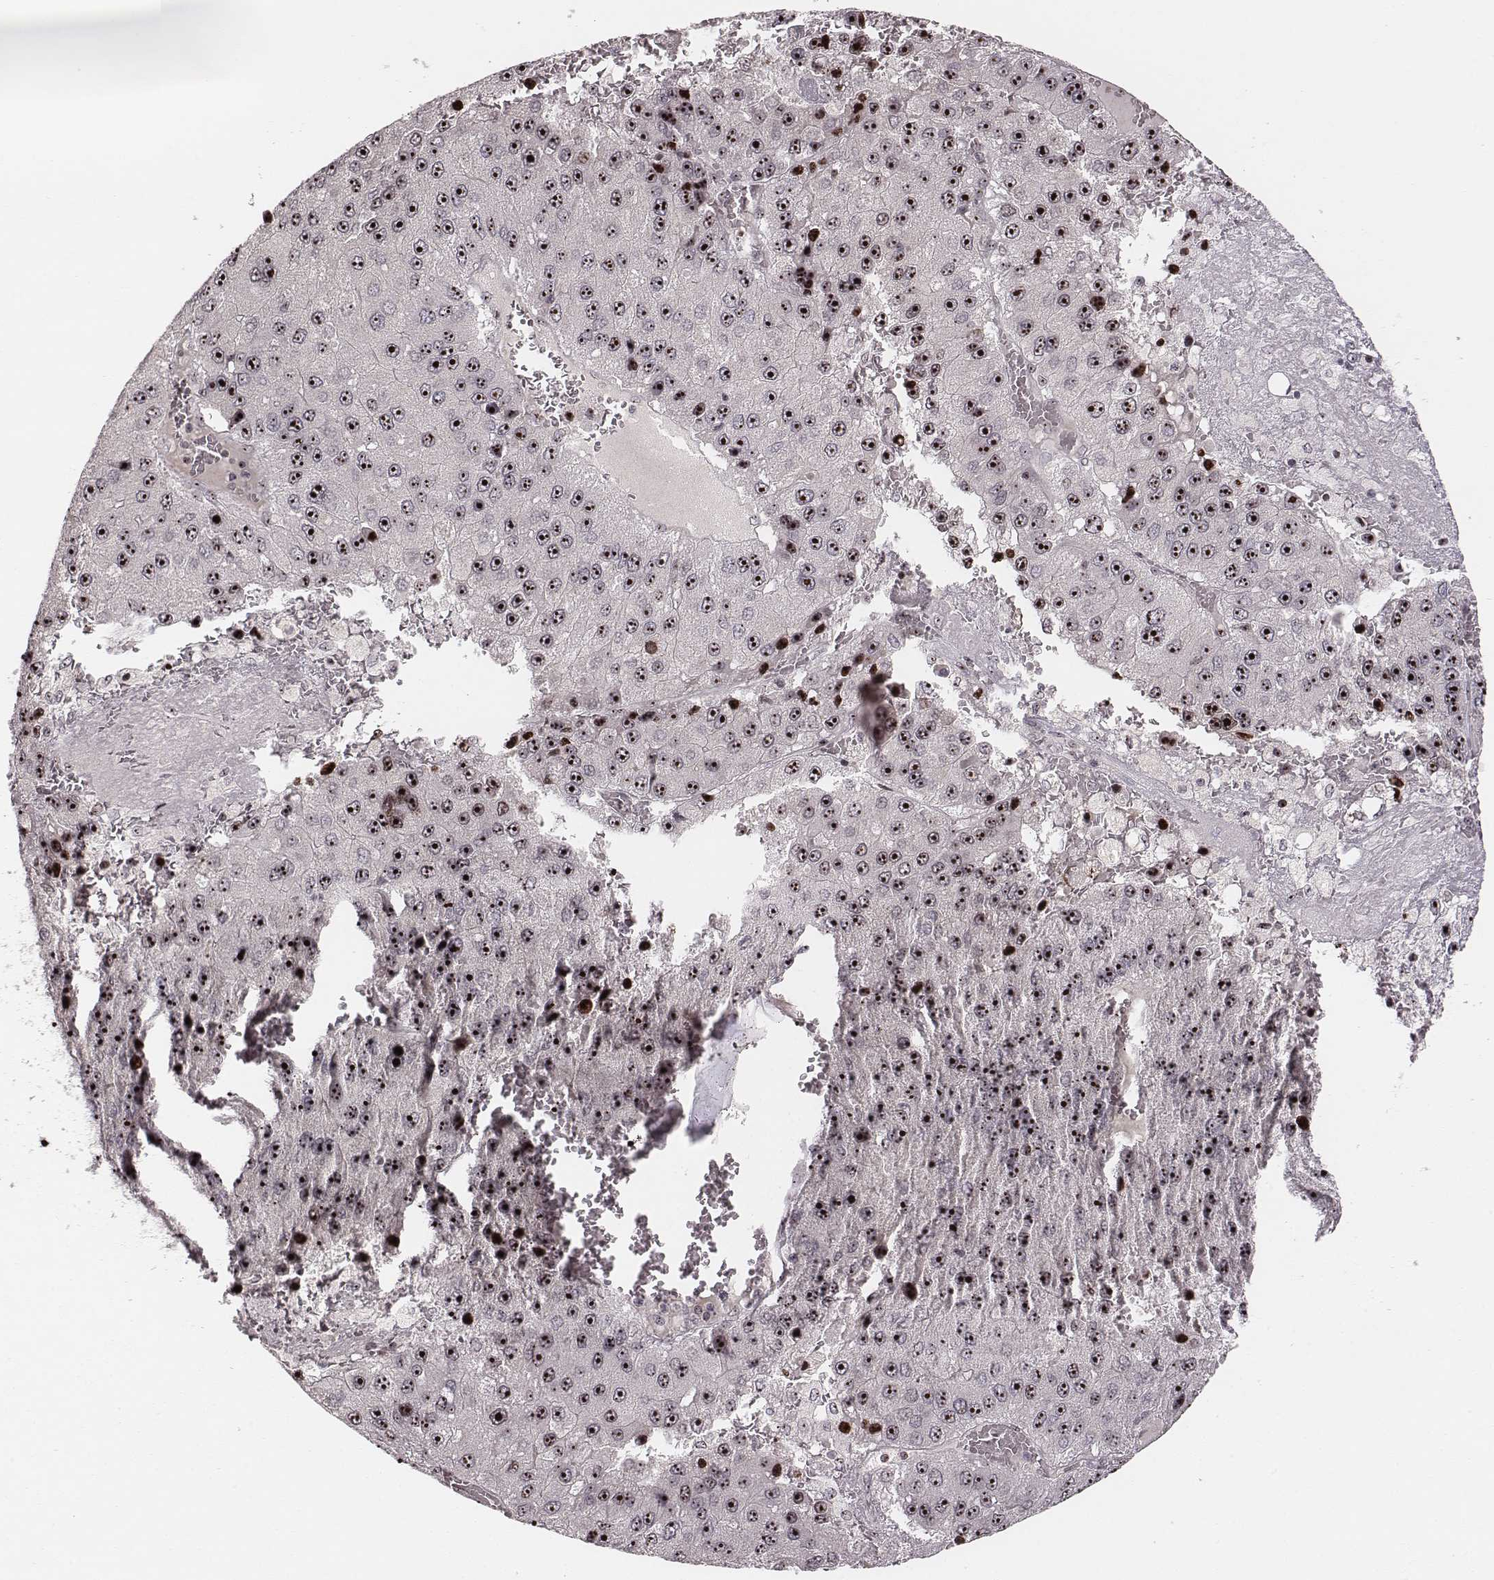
{"staining": {"intensity": "moderate", "quantity": ">75%", "location": "nuclear"}, "tissue": "liver cancer", "cell_type": "Tumor cells", "image_type": "cancer", "snomed": [{"axis": "morphology", "description": "Carcinoma, Hepatocellular, NOS"}, {"axis": "topography", "description": "Liver"}], "caption": "Hepatocellular carcinoma (liver) stained with a protein marker exhibits moderate staining in tumor cells.", "gene": "NOP56", "patient": {"sex": "female", "age": 73}}